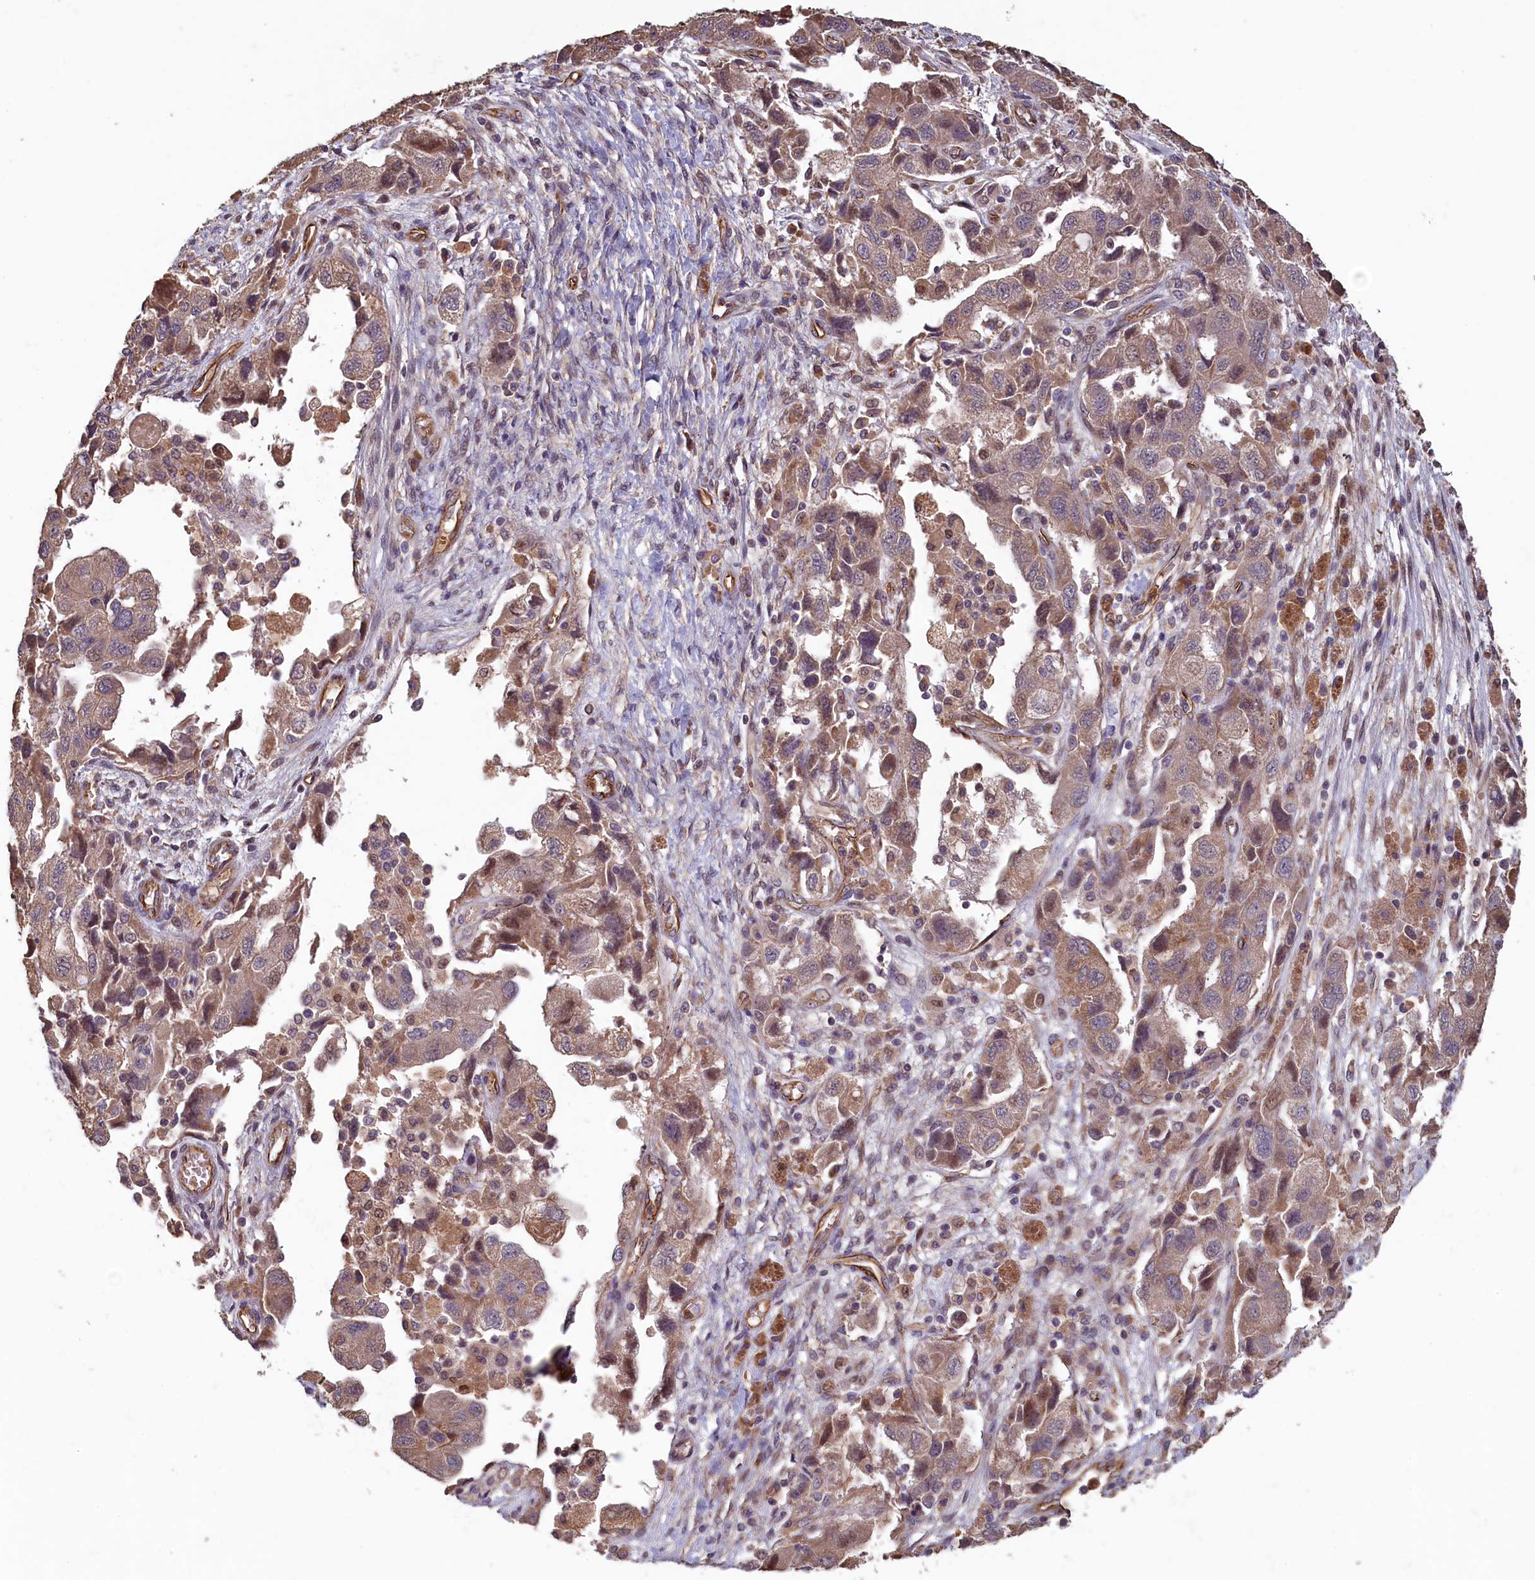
{"staining": {"intensity": "weak", "quantity": ">75%", "location": "cytoplasmic/membranous"}, "tissue": "ovarian cancer", "cell_type": "Tumor cells", "image_type": "cancer", "snomed": [{"axis": "morphology", "description": "Carcinoma, NOS"}, {"axis": "morphology", "description": "Cystadenocarcinoma, serous, NOS"}, {"axis": "topography", "description": "Ovary"}], "caption": "Immunohistochemical staining of ovarian carcinoma reveals low levels of weak cytoplasmic/membranous protein positivity in about >75% of tumor cells.", "gene": "ACSBG1", "patient": {"sex": "female", "age": 69}}